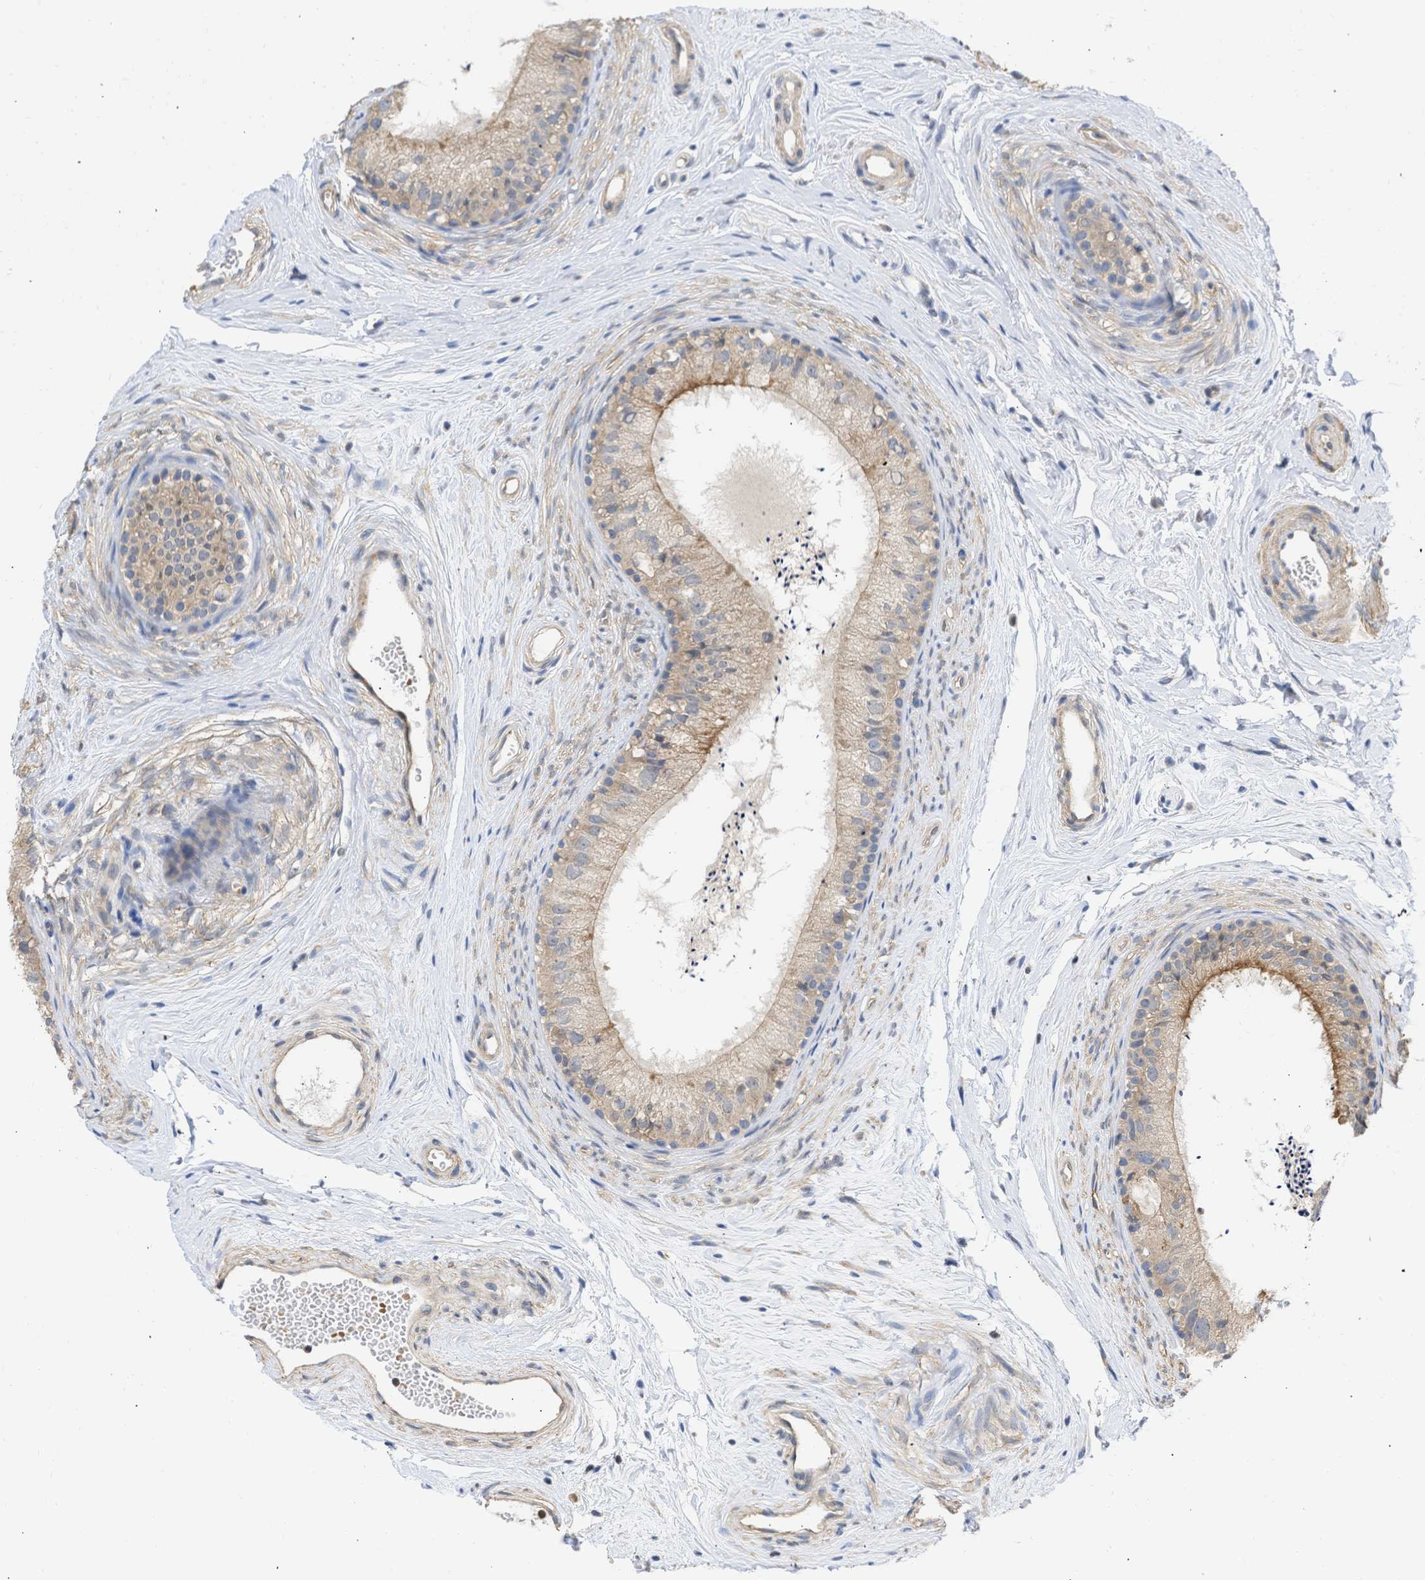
{"staining": {"intensity": "moderate", "quantity": ">75%", "location": "cytoplasmic/membranous"}, "tissue": "epididymis", "cell_type": "Glandular cells", "image_type": "normal", "snomed": [{"axis": "morphology", "description": "Normal tissue, NOS"}, {"axis": "topography", "description": "Epididymis"}], "caption": "Immunohistochemistry (DAB) staining of unremarkable human epididymis reveals moderate cytoplasmic/membranous protein expression in about >75% of glandular cells.", "gene": "MAP2K3", "patient": {"sex": "male", "age": 56}}